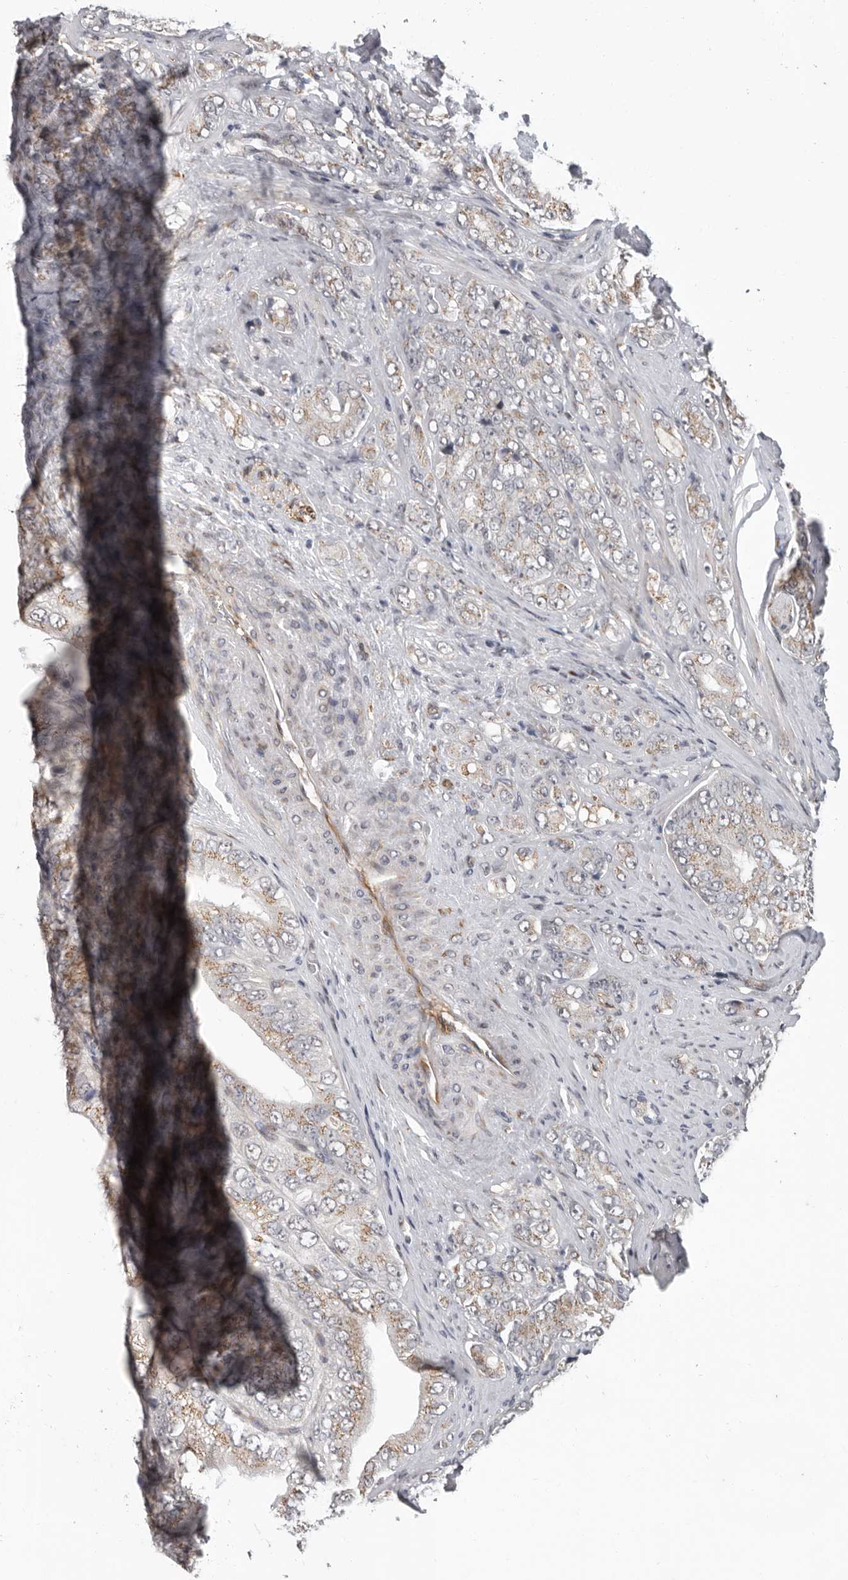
{"staining": {"intensity": "weak", "quantity": "<25%", "location": "cytoplasmic/membranous"}, "tissue": "prostate cancer", "cell_type": "Tumor cells", "image_type": "cancer", "snomed": [{"axis": "morphology", "description": "Adenocarcinoma, High grade"}, {"axis": "topography", "description": "Prostate"}], "caption": "Immunohistochemistry image of neoplastic tissue: adenocarcinoma (high-grade) (prostate) stained with DAB displays no significant protein staining in tumor cells.", "gene": "RALGPS2", "patient": {"sex": "male", "age": 58}}